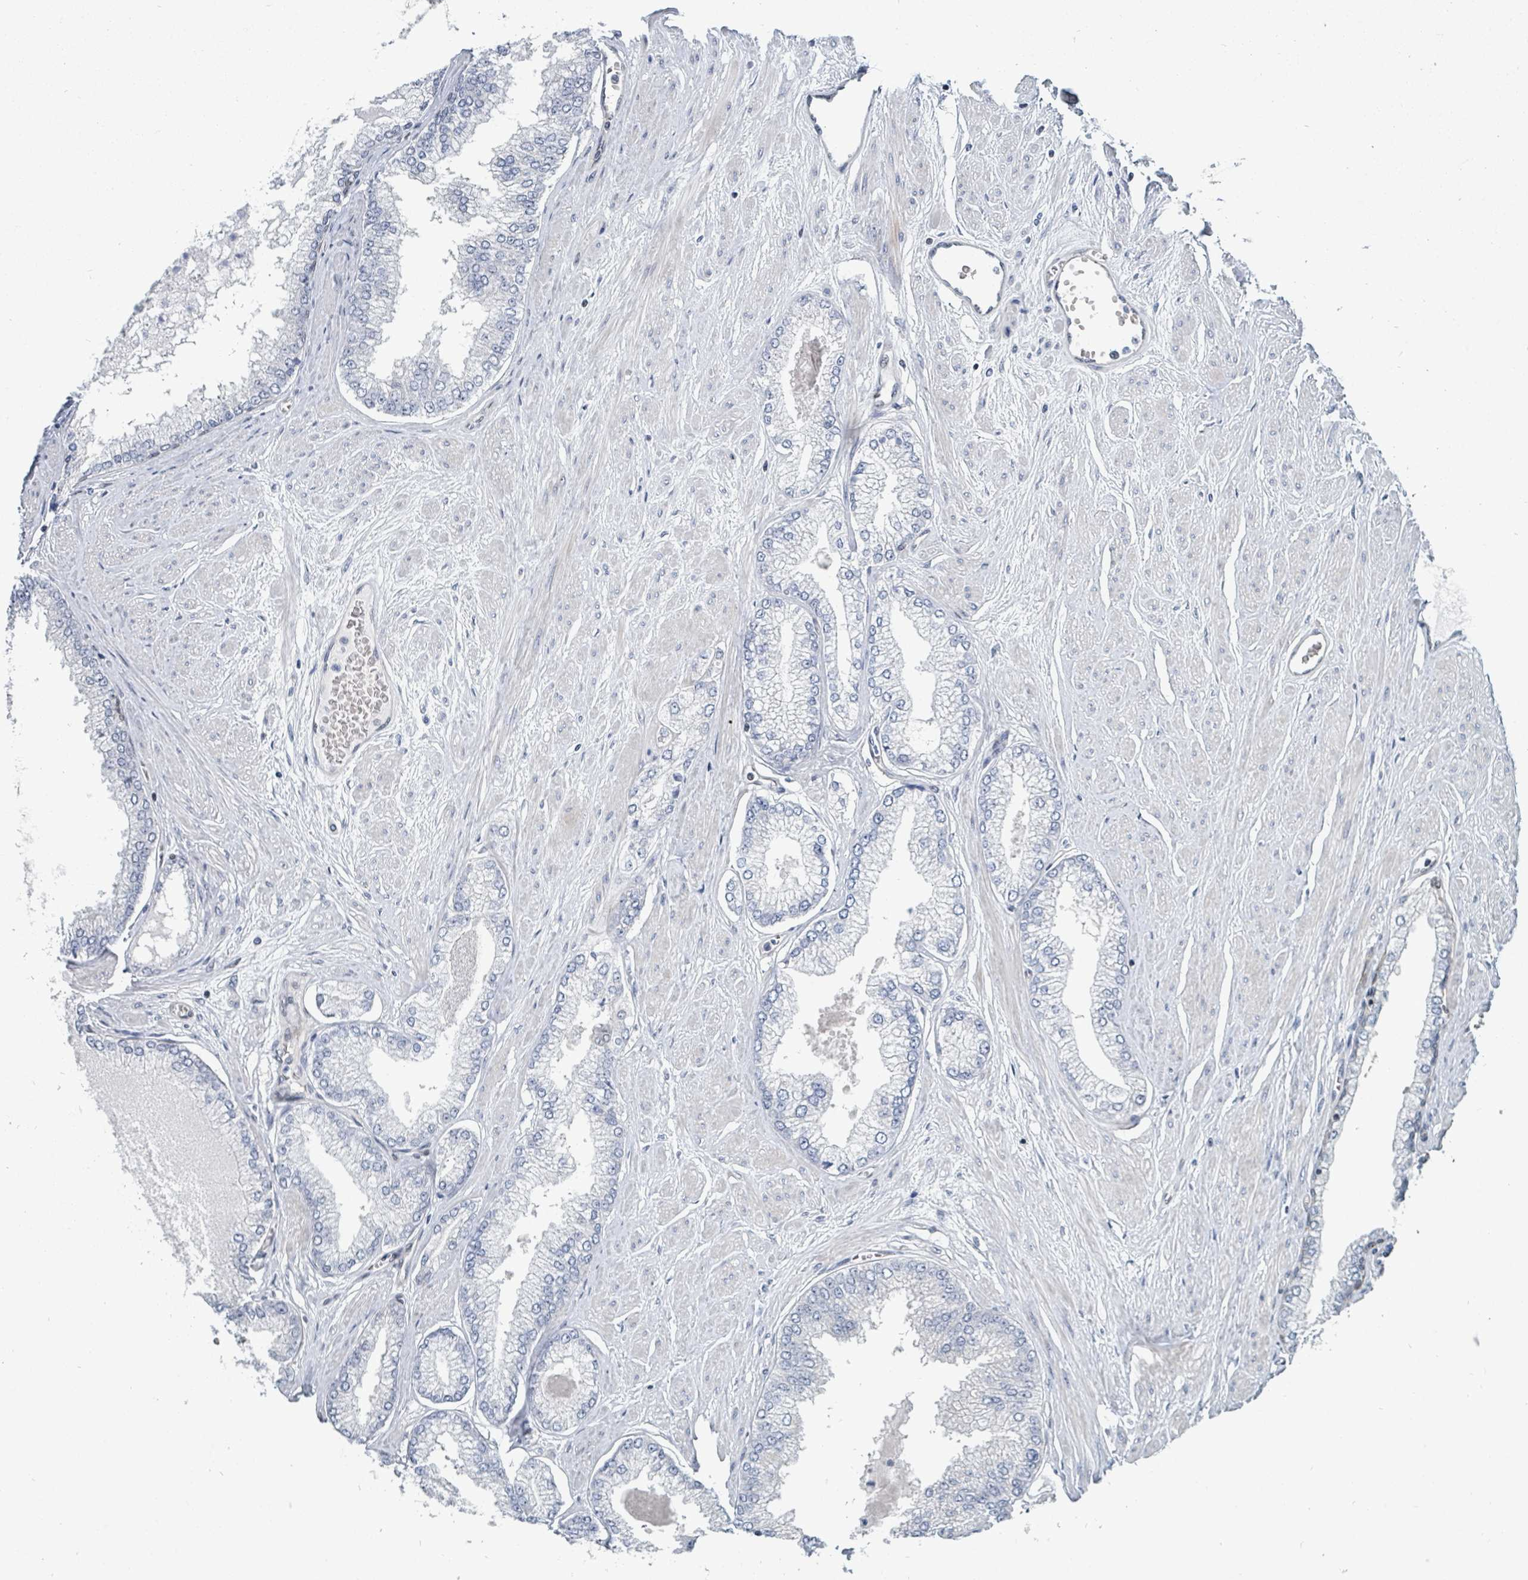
{"staining": {"intensity": "negative", "quantity": "none", "location": "none"}, "tissue": "prostate cancer", "cell_type": "Tumor cells", "image_type": "cancer", "snomed": [{"axis": "morphology", "description": "Adenocarcinoma, Low grade"}, {"axis": "topography", "description": "Prostate"}], "caption": "There is no significant positivity in tumor cells of prostate cancer.", "gene": "SUMO4", "patient": {"sex": "male", "age": 55}}